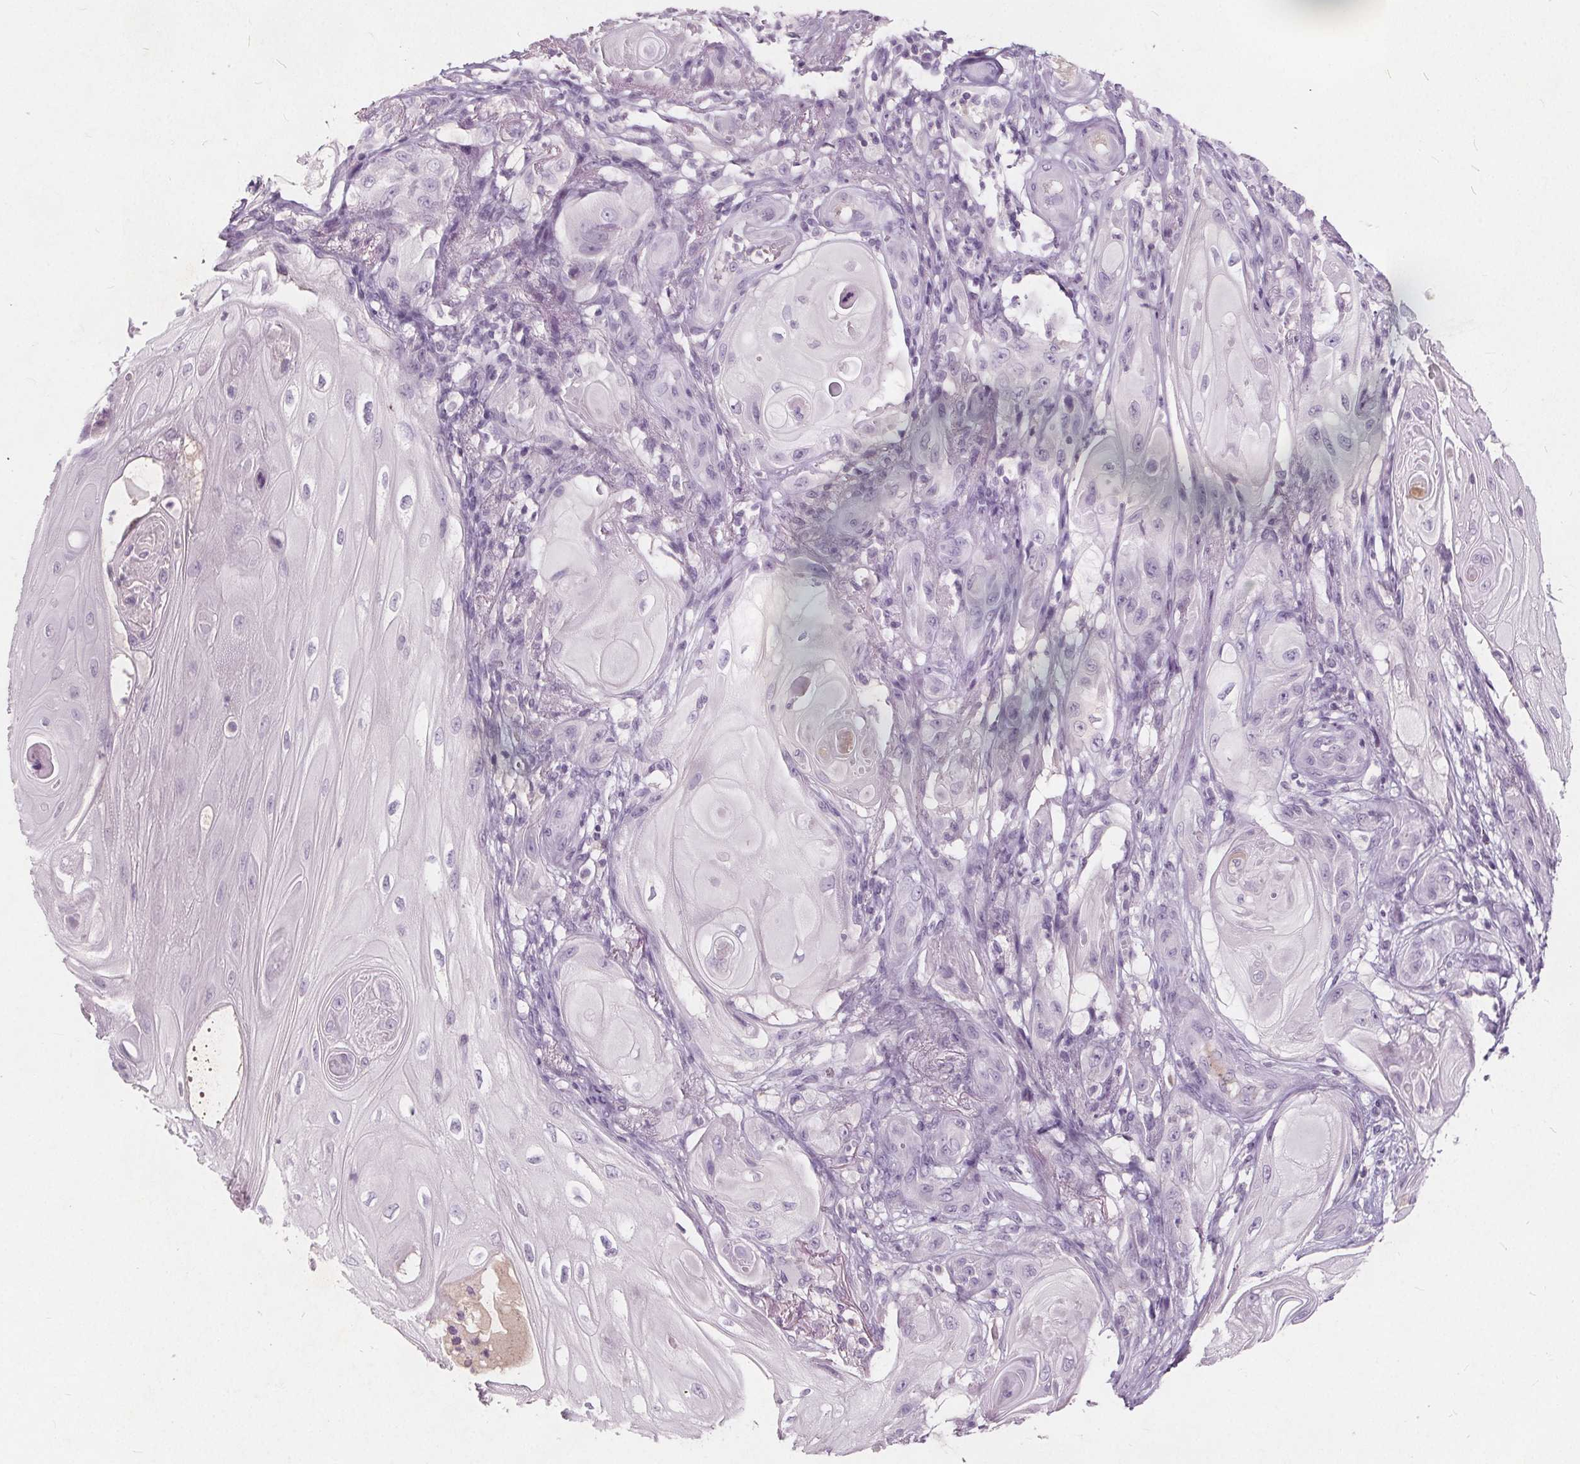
{"staining": {"intensity": "negative", "quantity": "none", "location": "none"}, "tissue": "skin cancer", "cell_type": "Tumor cells", "image_type": "cancer", "snomed": [{"axis": "morphology", "description": "Squamous cell carcinoma, NOS"}, {"axis": "topography", "description": "Skin"}], "caption": "Histopathology image shows no protein staining in tumor cells of skin cancer tissue. (Immunohistochemistry (ihc), brightfield microscopy, high magnification).", "gene": "PLA2G2E", "patient": {"sex": "male", "age": 62}}